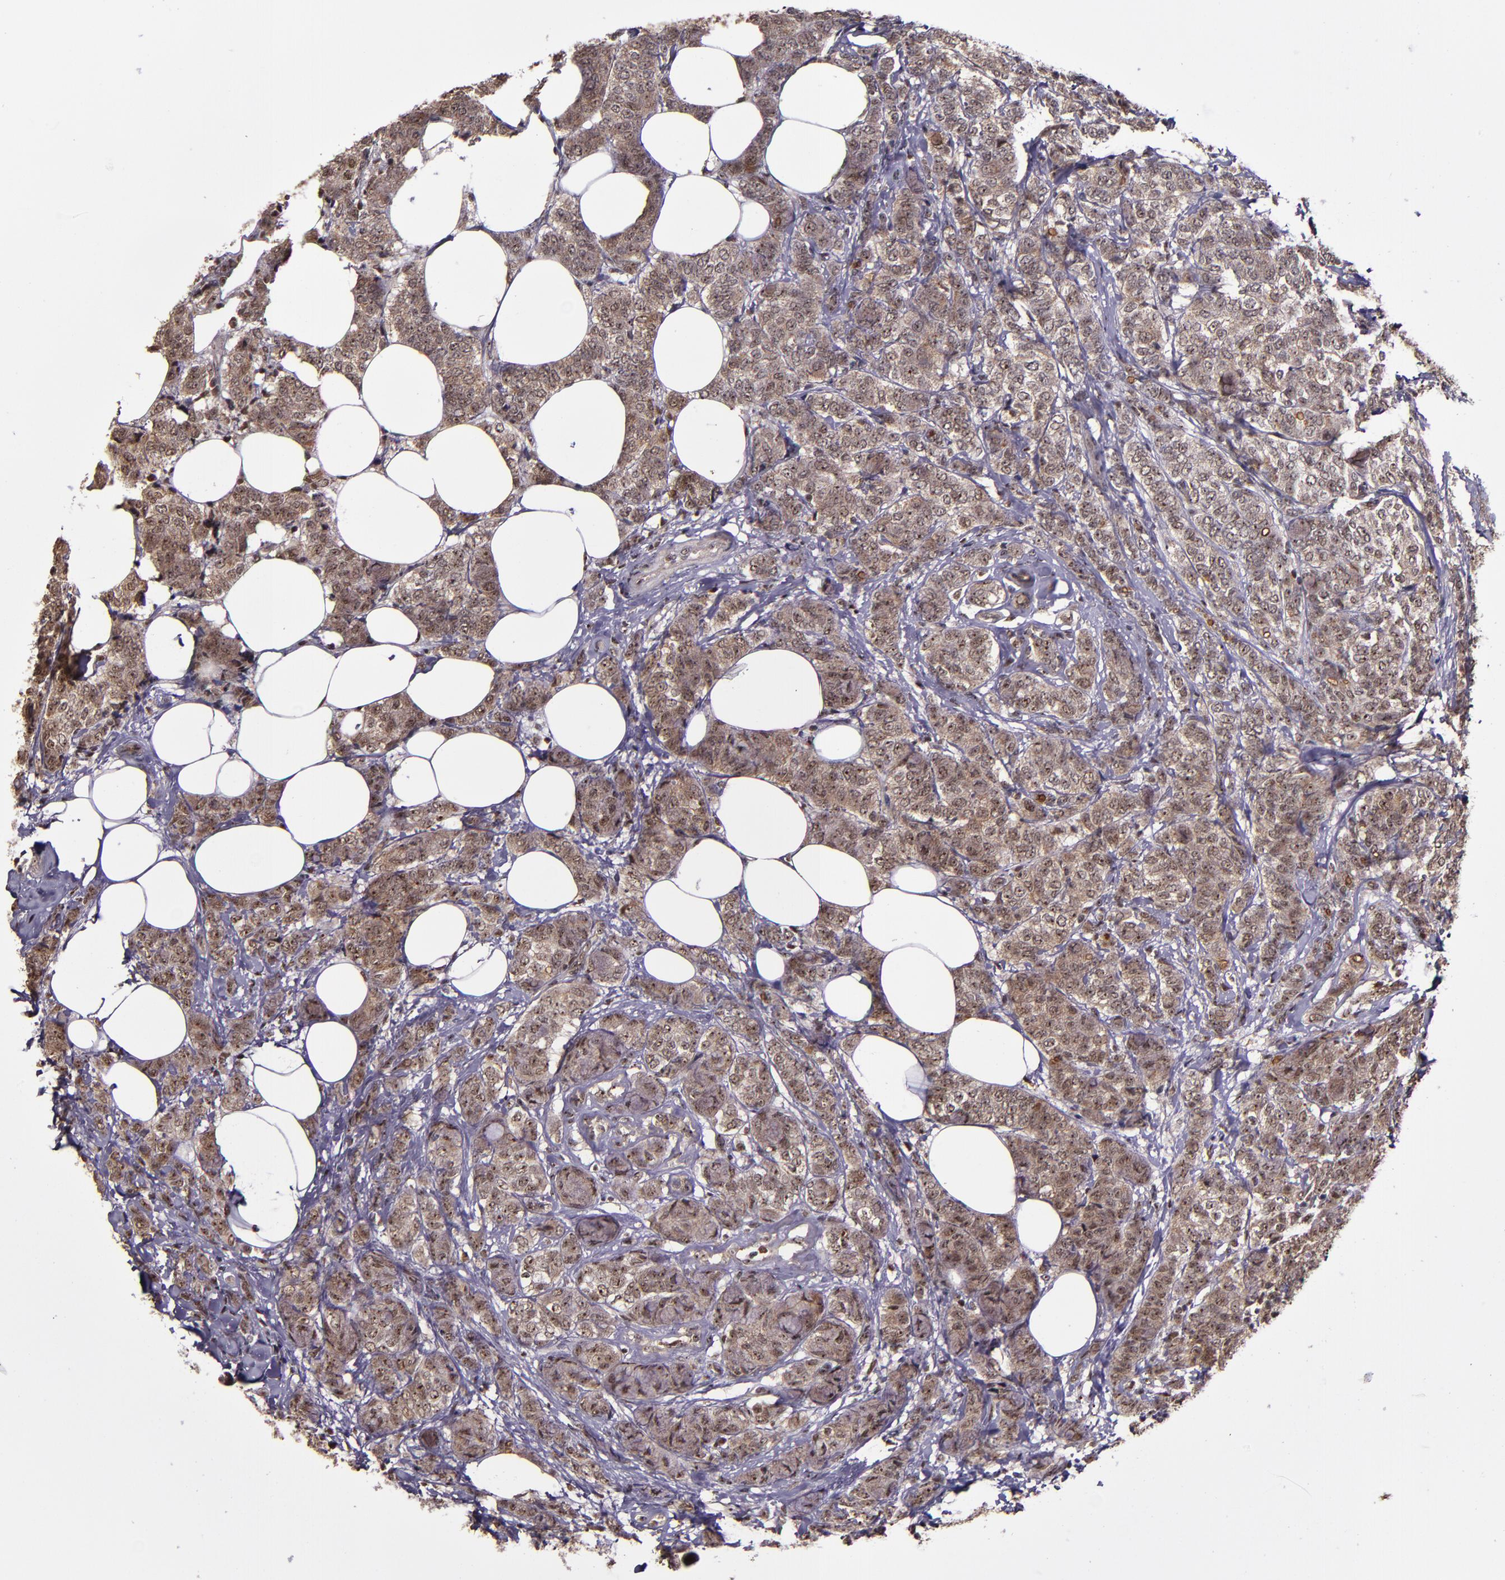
{"staining": {"intensity": "moderate", "quantity": "25%-75%", "location": "cytoplasmic/membranous,nuclear"}, "tissue": "breast cancer", "cell_type": "Tumor cells", "image_type": "cancer", "snomed": [{"axis": "morphology", "description": "Lobular carcinoma"}, {"axis": "topography", "description": "Breast"}], "caption": "Human breast cancer stained with a brown dye displays moderate cytoplasmic/membranous and nuclear positive staining in approximately 25%-75% of tumor cells.", "gene": "CECR2", "patient": {"sex": "female", "age": 60}}